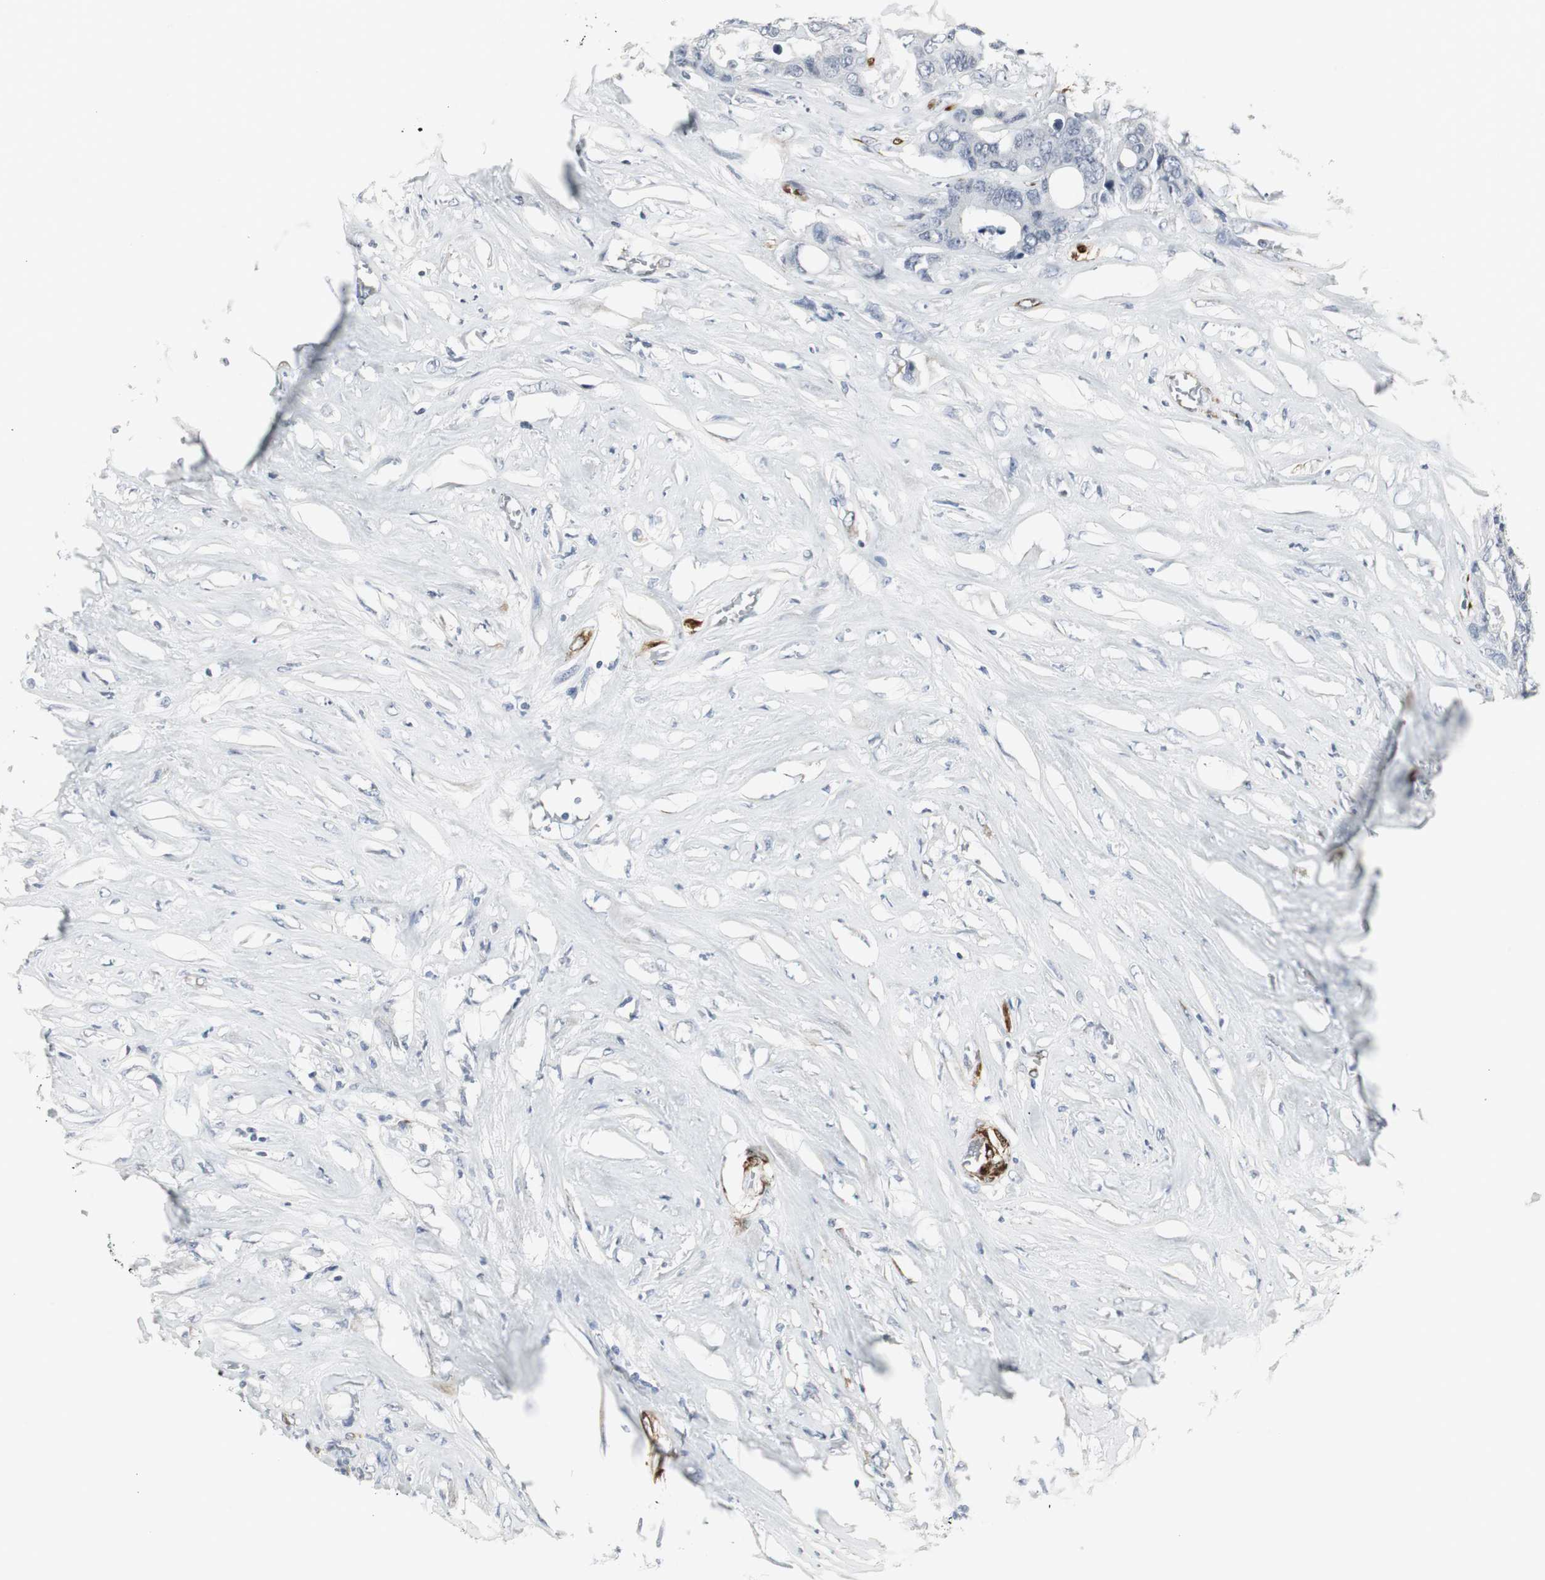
{"staining": {"intensity": "negative", "quantity": "none", "location": "none"}, "tissue": "colorectal cancer", "cell_type": "Tumor cells", "image_type": "cancer", "snomed": [{"axis": "morphology", "description": "Adenocarcinoma, NOS"}, {"axis": "topography", "description": "Rectum"}], "caption": "Image shows no significant protein expression in tumor cells of colorectal cancer (adenocarcinoma). (IHC, brightfield microscopy, high magnification).", "gene": "PPP1R14A", "patient": {"sex": "male", "age": 55}}